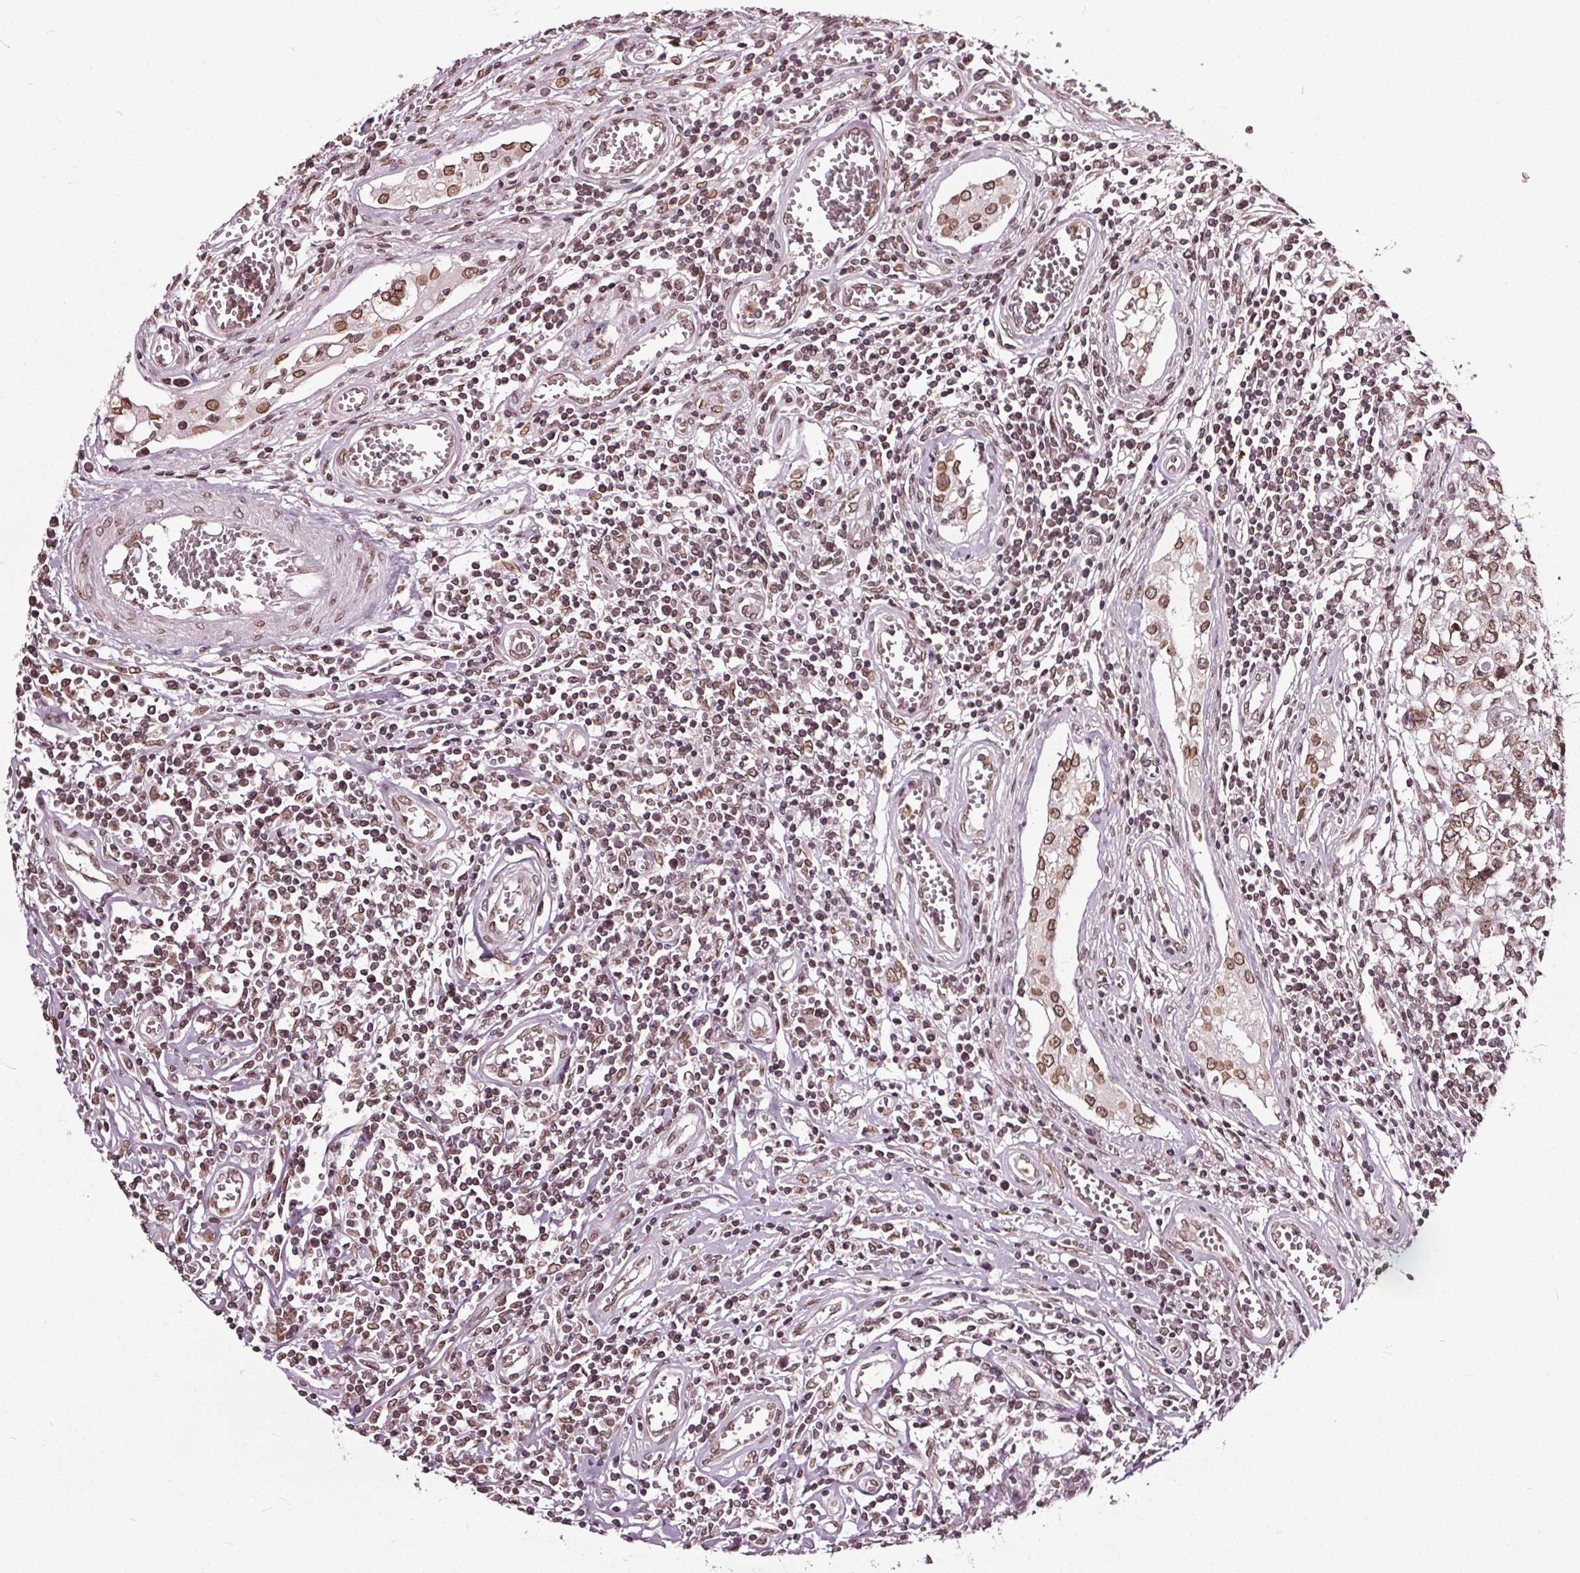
{"staining": {"intensity": "moderate", "quantity": ">75%", "location": "cytoplasmic/membranous,nuclear"}, "tissue": "testis cancer", "cell_type": "Tumor cells", "image_type": "cancer", "snomed": [{"axis": "morphology", "description": "Carcinoma, Embryonal, NOS"}, {"axis": "topography", "description": "Testis"}], "caption": "Moderate cytoplasmic/membranous and nuclear positivity for a protein is identified in about >75% of tumor cells of testis embryonal carcinoma using immunohistochemistry.", "gene": "TTC39C", "patient": {"sex": "male", "age": 36}}